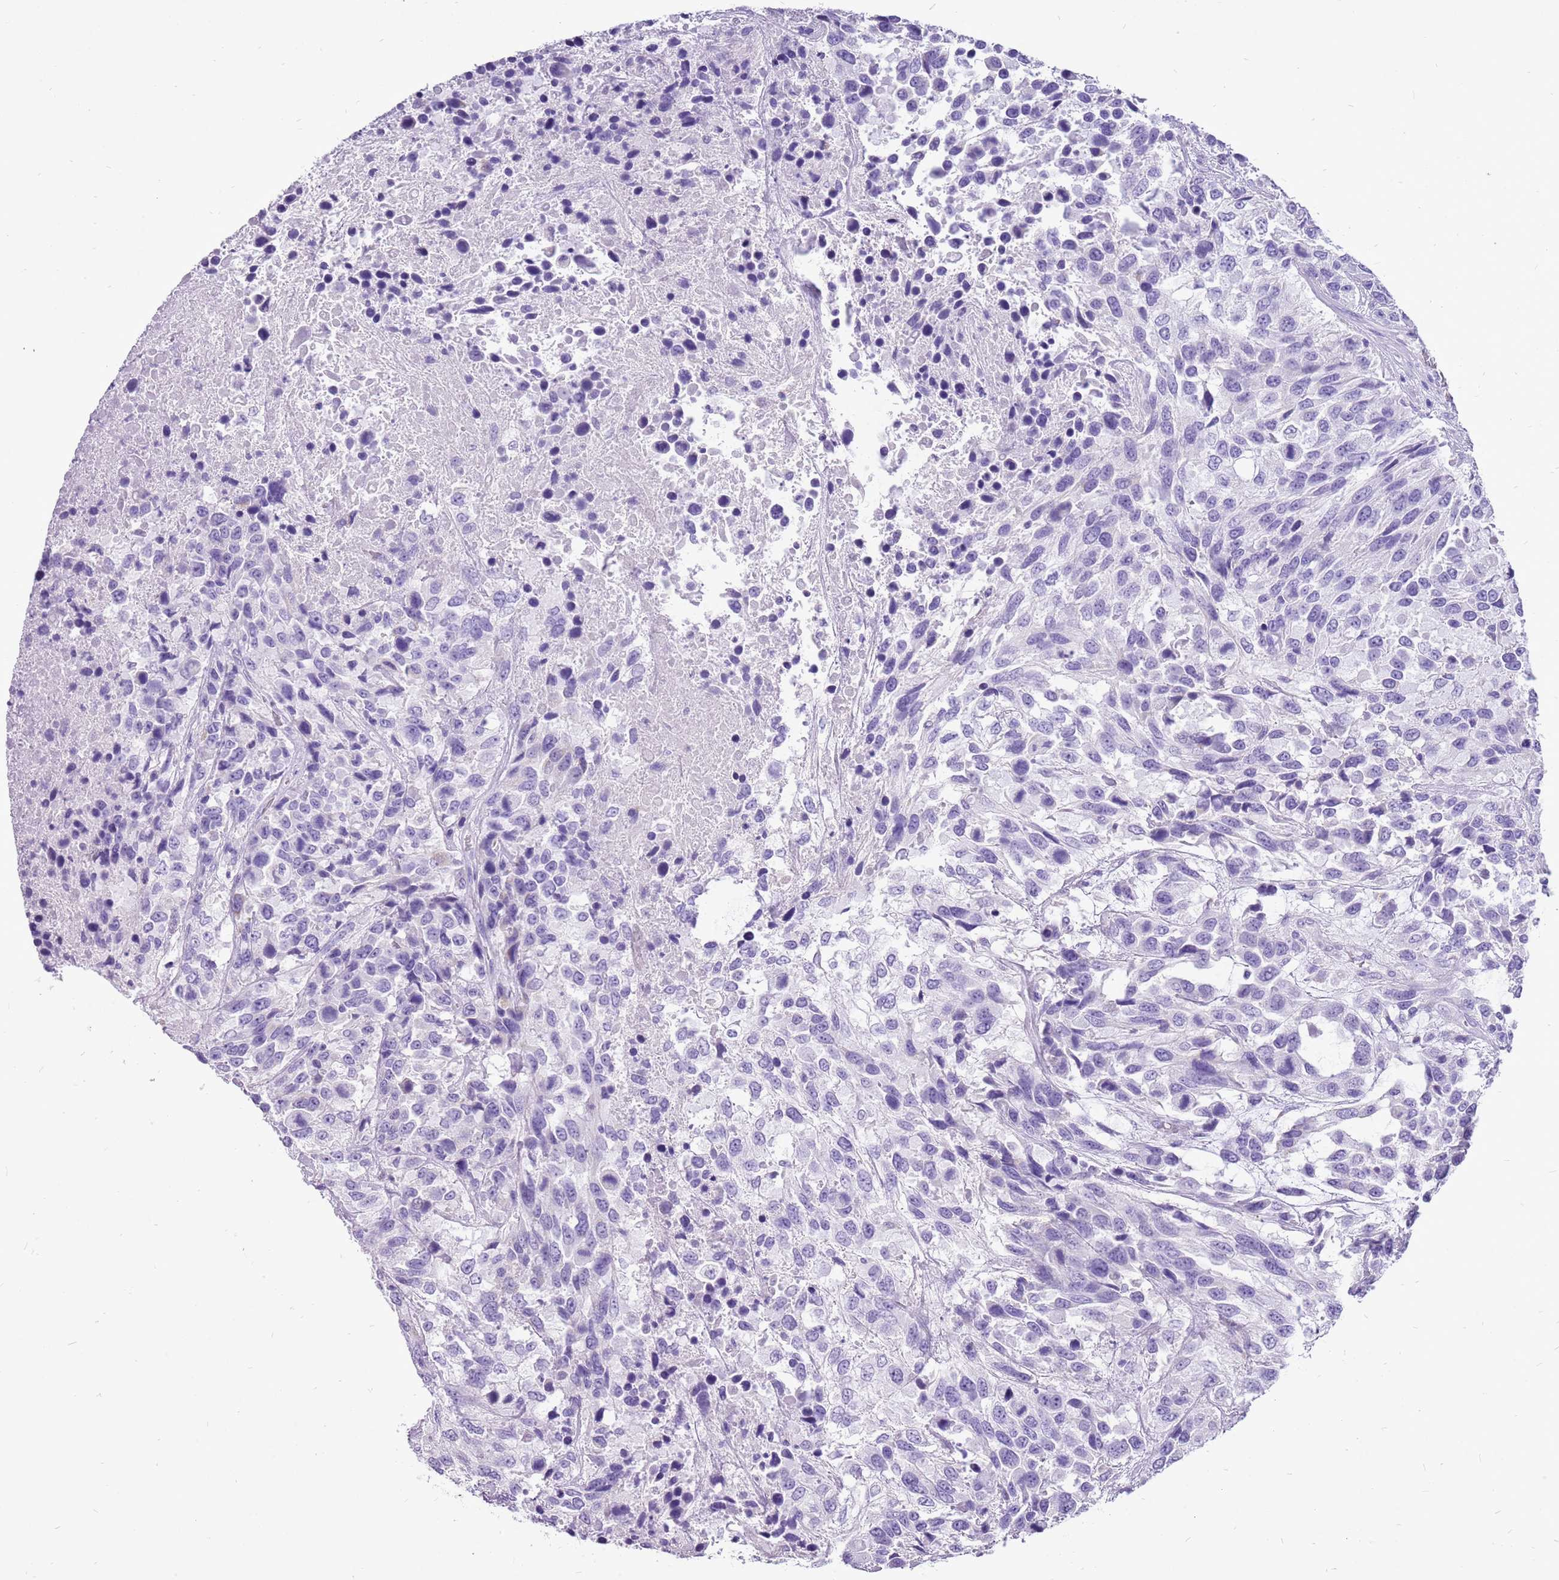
{"staining": {"intensity": "negative", "quantity": "none", "location": "none"}, "tissue": "urothelial cancer", "cell_type": "Tumor cells", "image_type": "cancer", "snomed": [{"axis": "morphology", "description": "Urothelial carcinoma, High grade"}, {"axis": "topography", "description": "Urinary bladder"}], "caption": "The micrograph demonstrates no significant expression in tumor cells of urothelial cancer.", "gene": "ACSS3", "patient": {"sex": "female", "age": 70}}